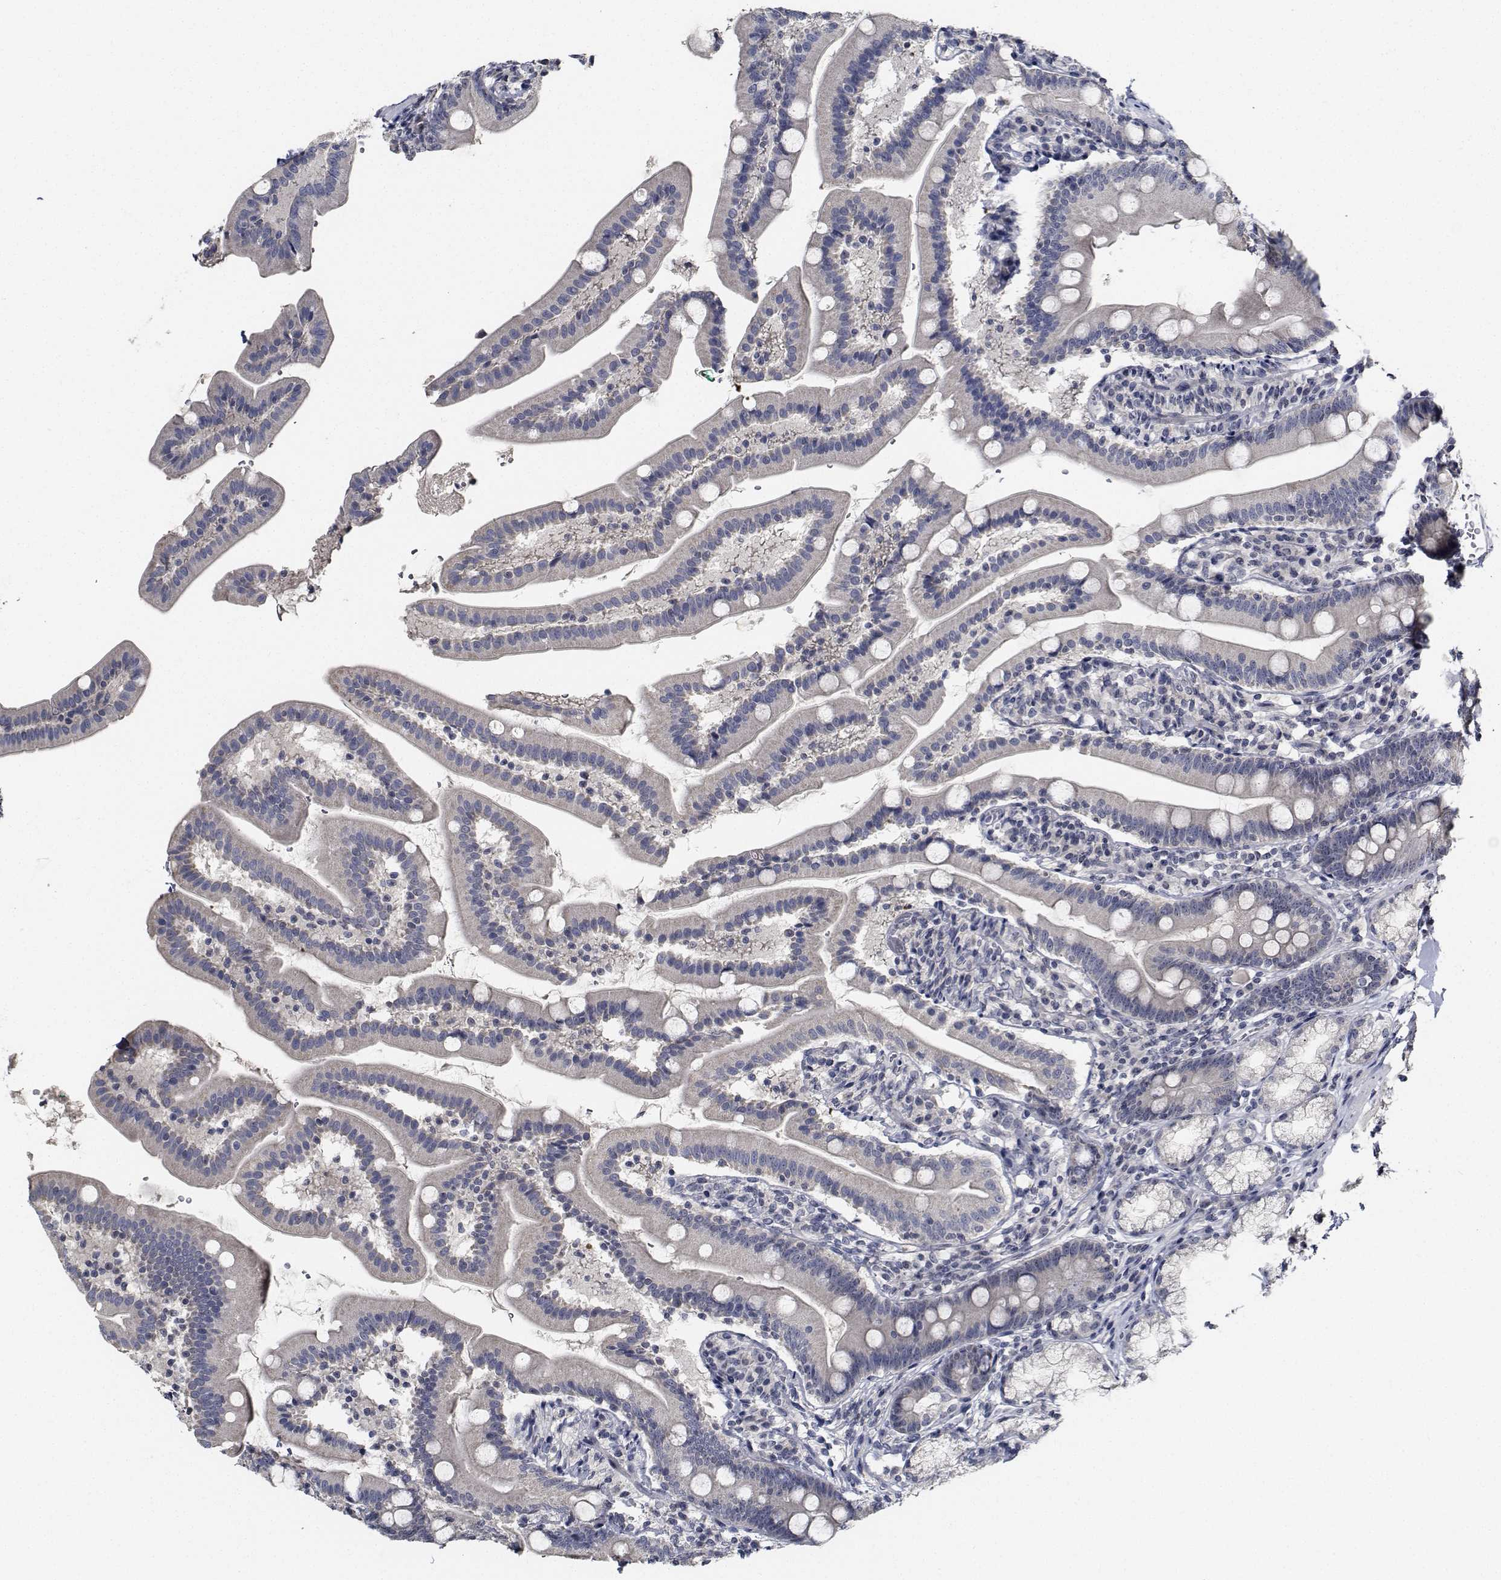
{"staining": {"intensity": "negative", "quantity": "none", "location": "none"}, "tissue": "duodenum", "cell_type": "Glandular cells", "image_type": "normal", "snomed": [{"axis": "morphology", "description": "Normal tissue, NOS"}, {"axis": "topography", "description": "Duodenum"}], "caption": "Duodenum was stained to show a protein in brown. There is no significant positivity in glandular cells. (DAB immunohistochemistry with hematoxylin counter stain).", "gene": "NVL", "patient": {"sex": "female", "age": 67}}